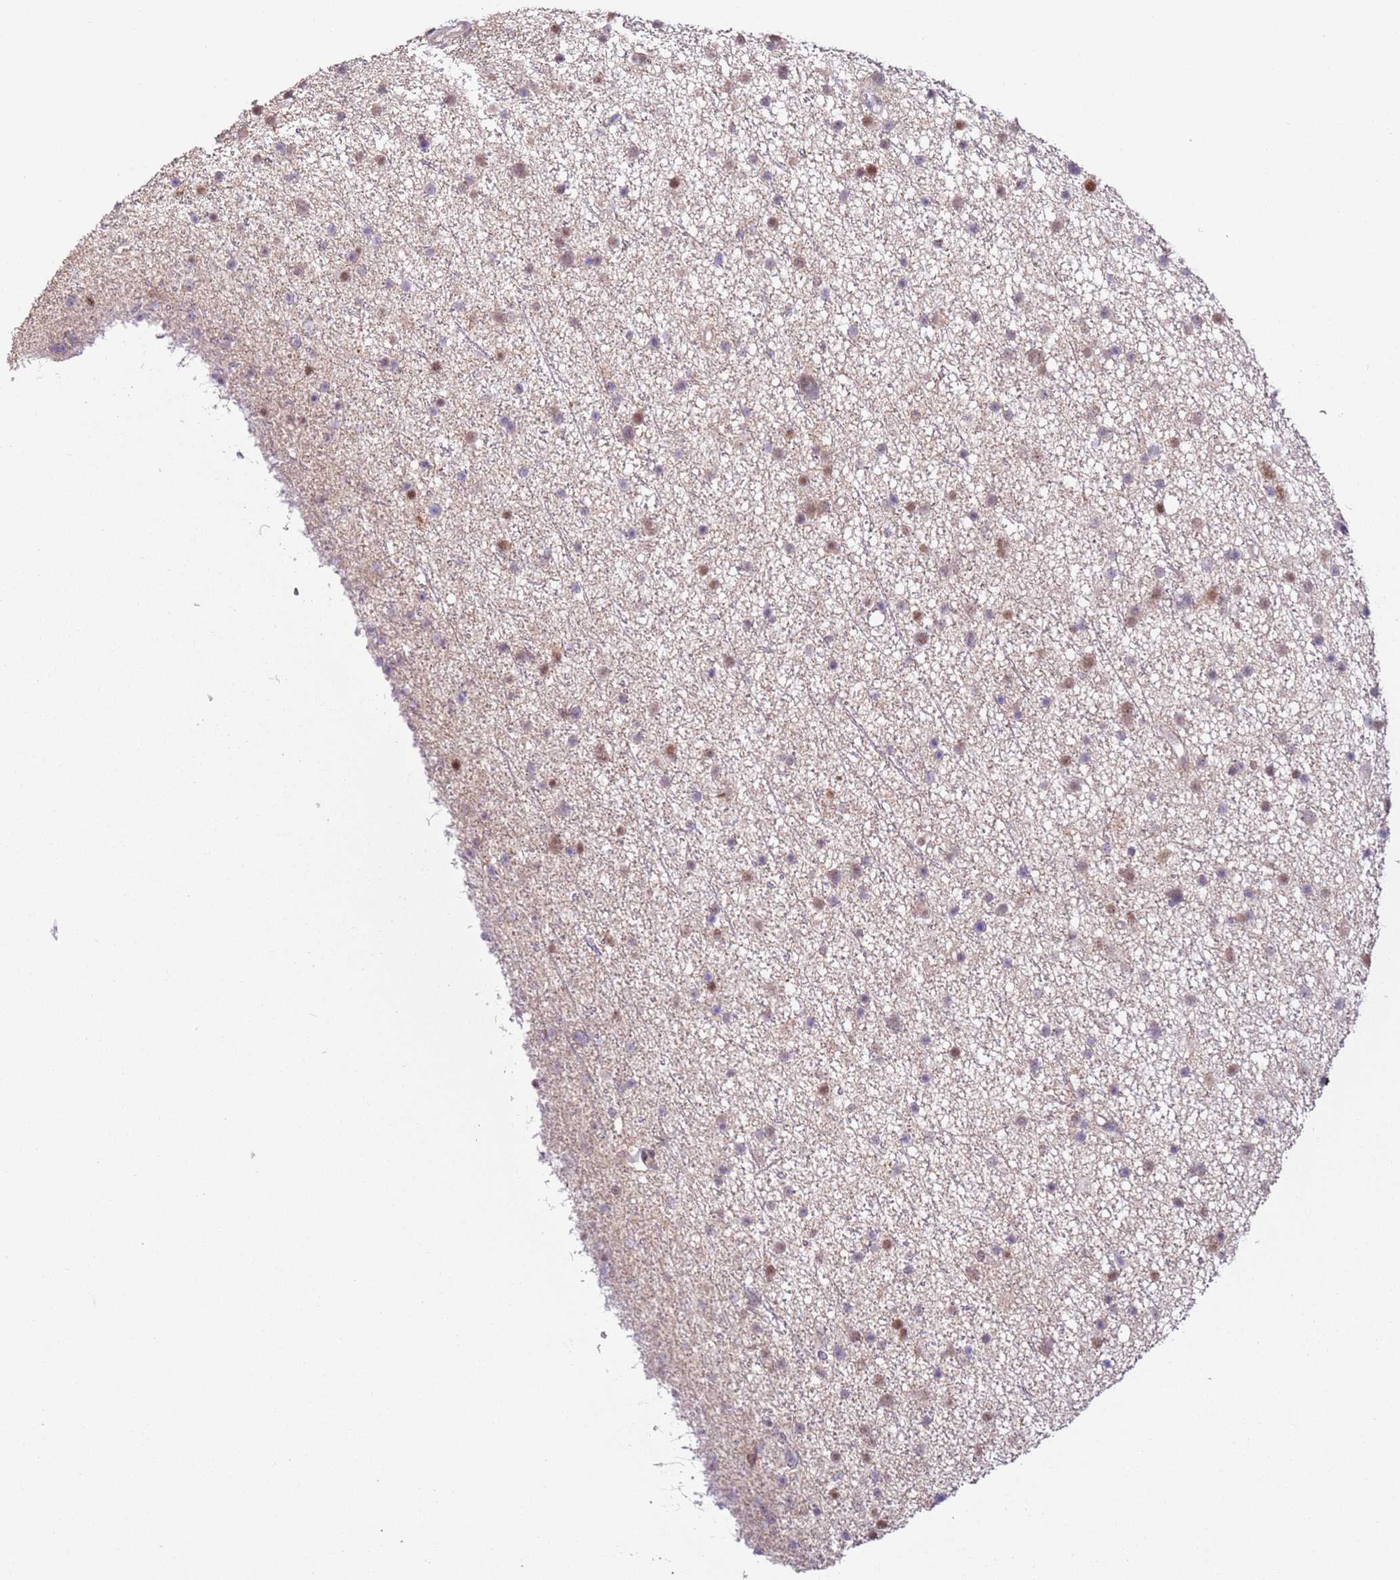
{"staining": {"intensity": "moderate", "quantity": "25%-75%", "location": "nuclear"}, "tissue": "glioma", "cell_type": "Tumor cells", "image_type": "cancer", "snomed": [{"axis": "morphology", "description": "Glioma, malignant, Low grade"}, {"axis": "topography", "description": "Cerebral cortex"}], "caption": "Moderate nuclear positivity is present in about 25%-75% of tumor cells in glioma.", "gene": "PSMD4", "patient": {"sex": "female", "age": 39}}